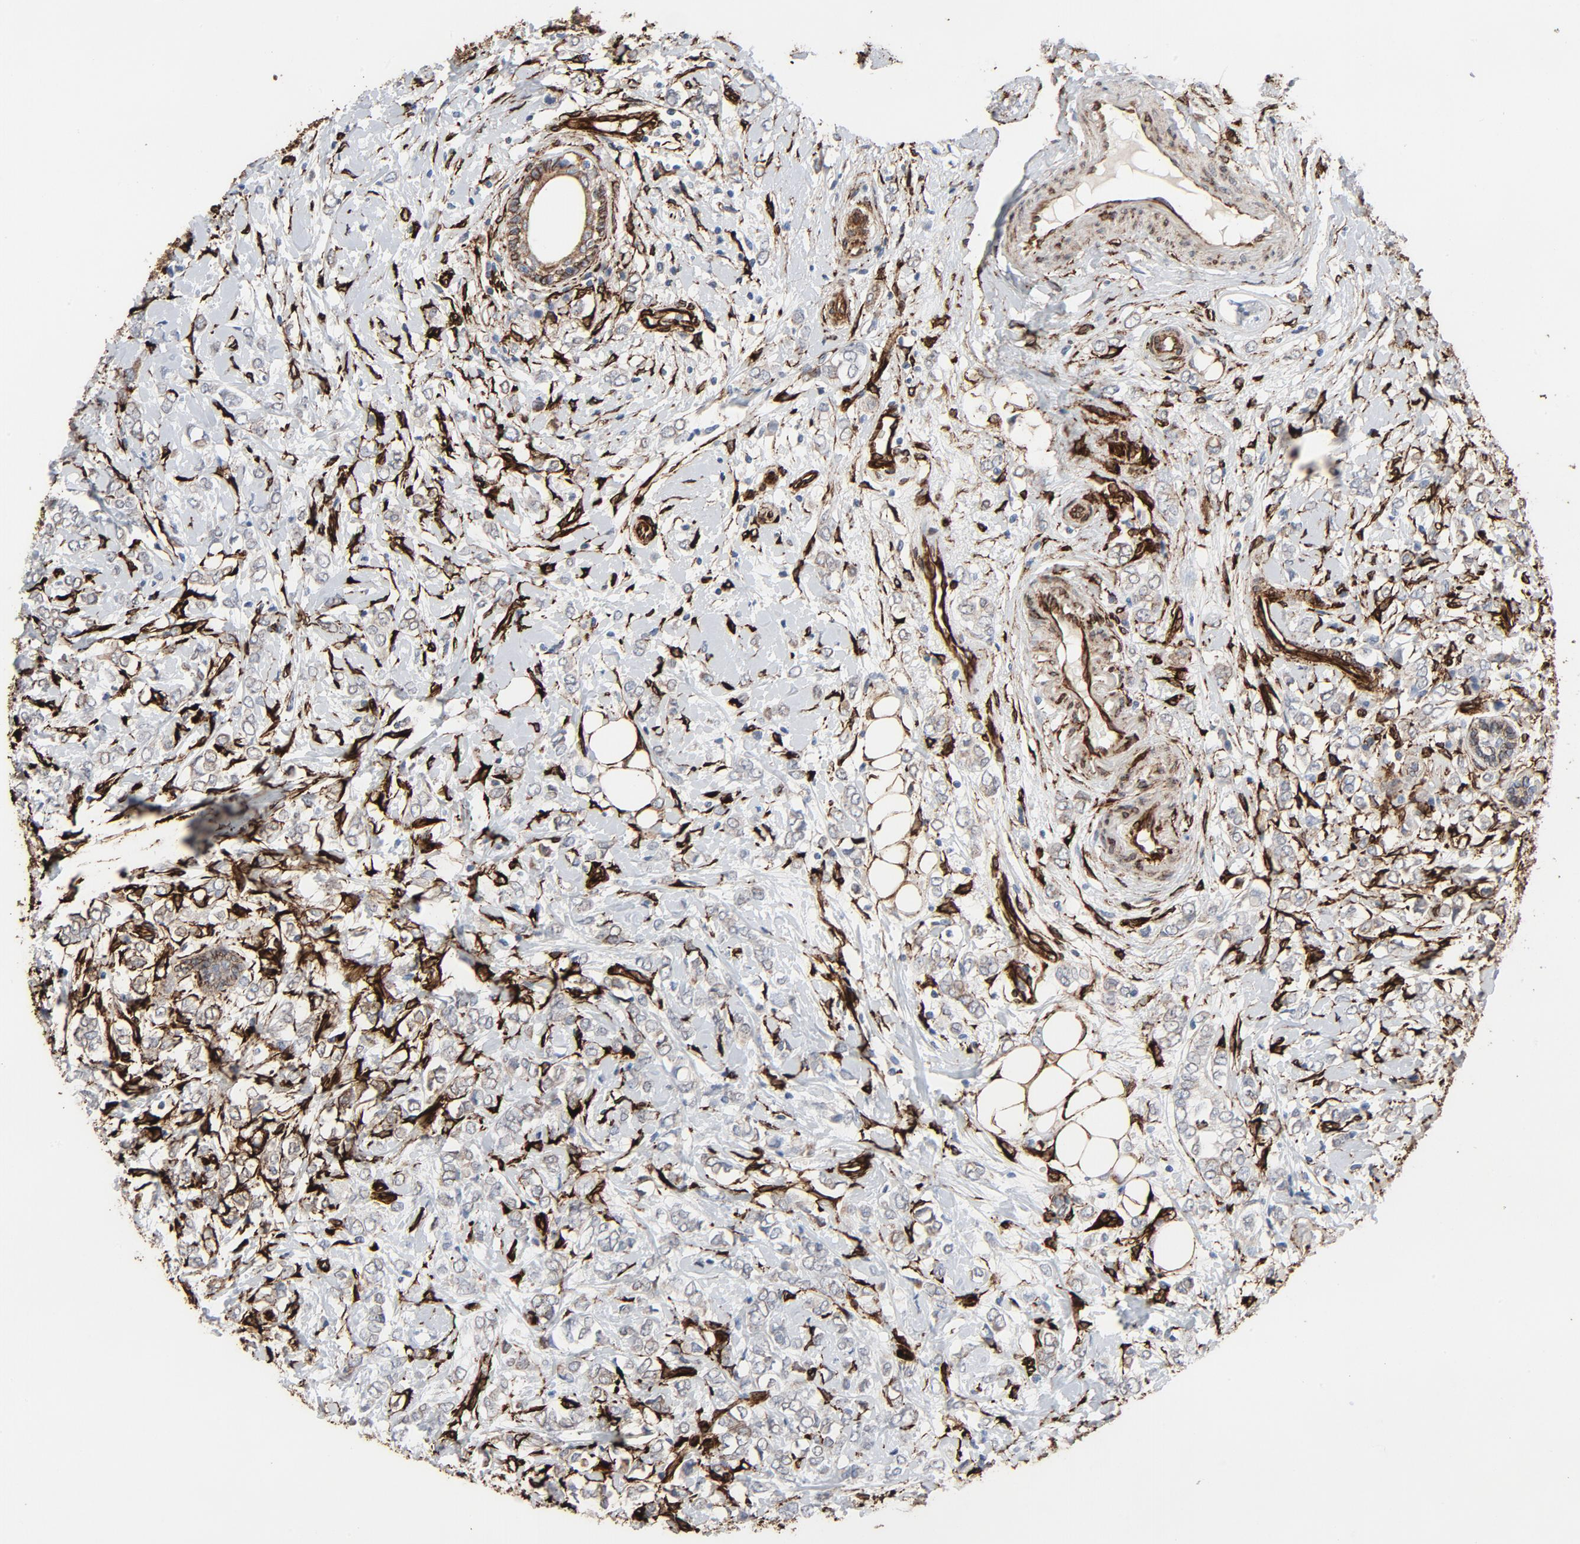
{"staining": {"intensity": "weak", "quantity": "25%-75%", "location": "cytoplasmic/membranous"}, "tissue": "breast cancer", "cell_type": "Tumor cells", "image_type": "cancer", "snomed": [{"axis": "morphology", "description": "Normal tissue, NOS"}, {"axis": "morphology", "description": "Lobular carcinoma"}, {"axis": "topography", "description": "Breast"}], "caption": "The photomicrograph shows immunohistochemical staining of breast cancer. There is weak cytoplasmic/membranous staining is present in about 25%-75% of tumor cells.", "gene": "SERPINH1", "patient": {"sex": "female", "age": 47}}